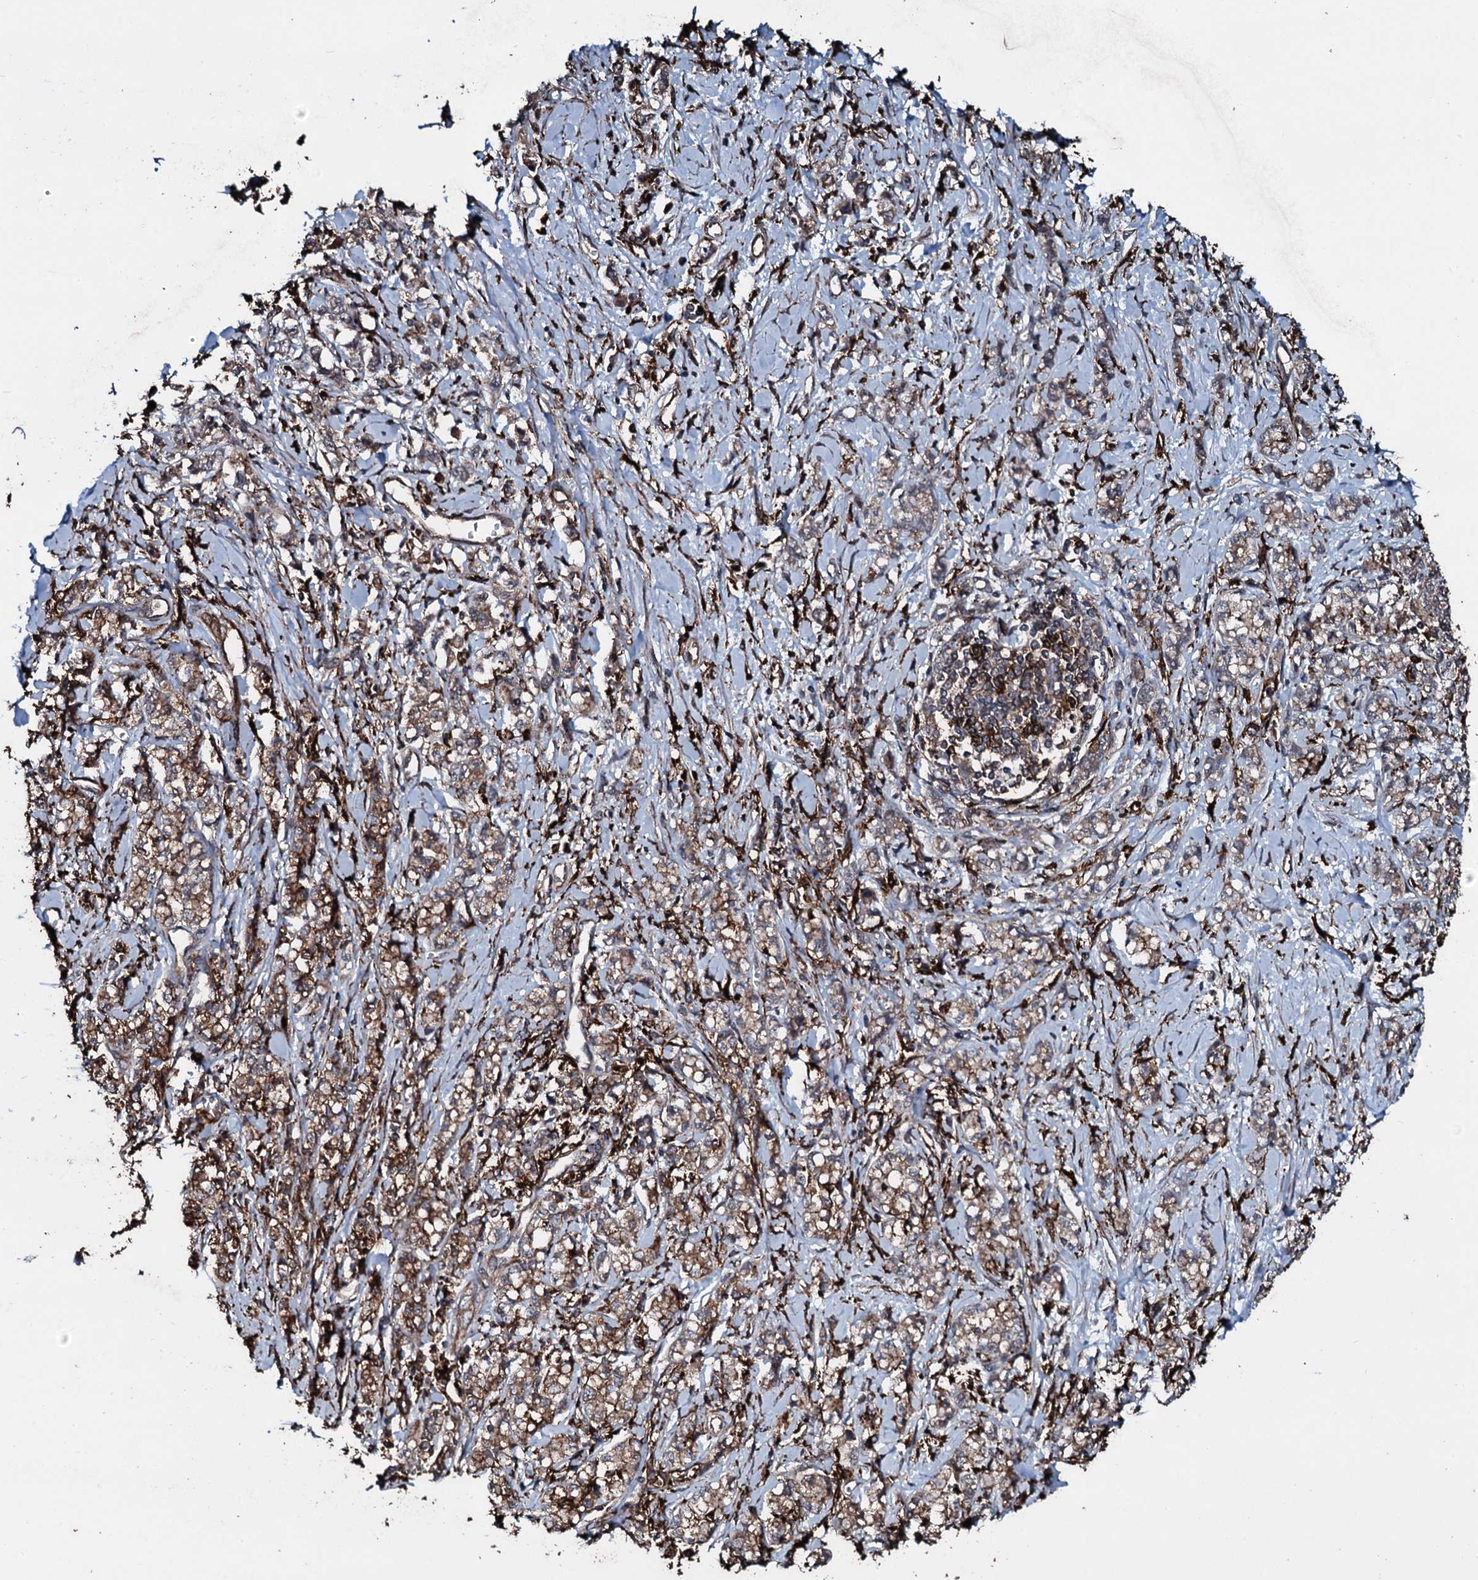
{"staining": {"intensity": "moderate", "quantity": ">75%", "location": "cytoplasmic/membranous"}, "tissue": "stomach cancer", "cell_type": "Tumor cells", "image_type": "cancer", "snomed": [{"axis": "morphology", "description": "Adenocarcinoma, NOS"}, {"axis": "topography", "description": "Stomach"}], "caption": "A brown stain shows moderate cytoplasmic/membranous positivity of a protein in human stomach adenocarcinoma tumor cells.", "gene": "TPGS2", "patient": {"sex": "female", "age": 76}}